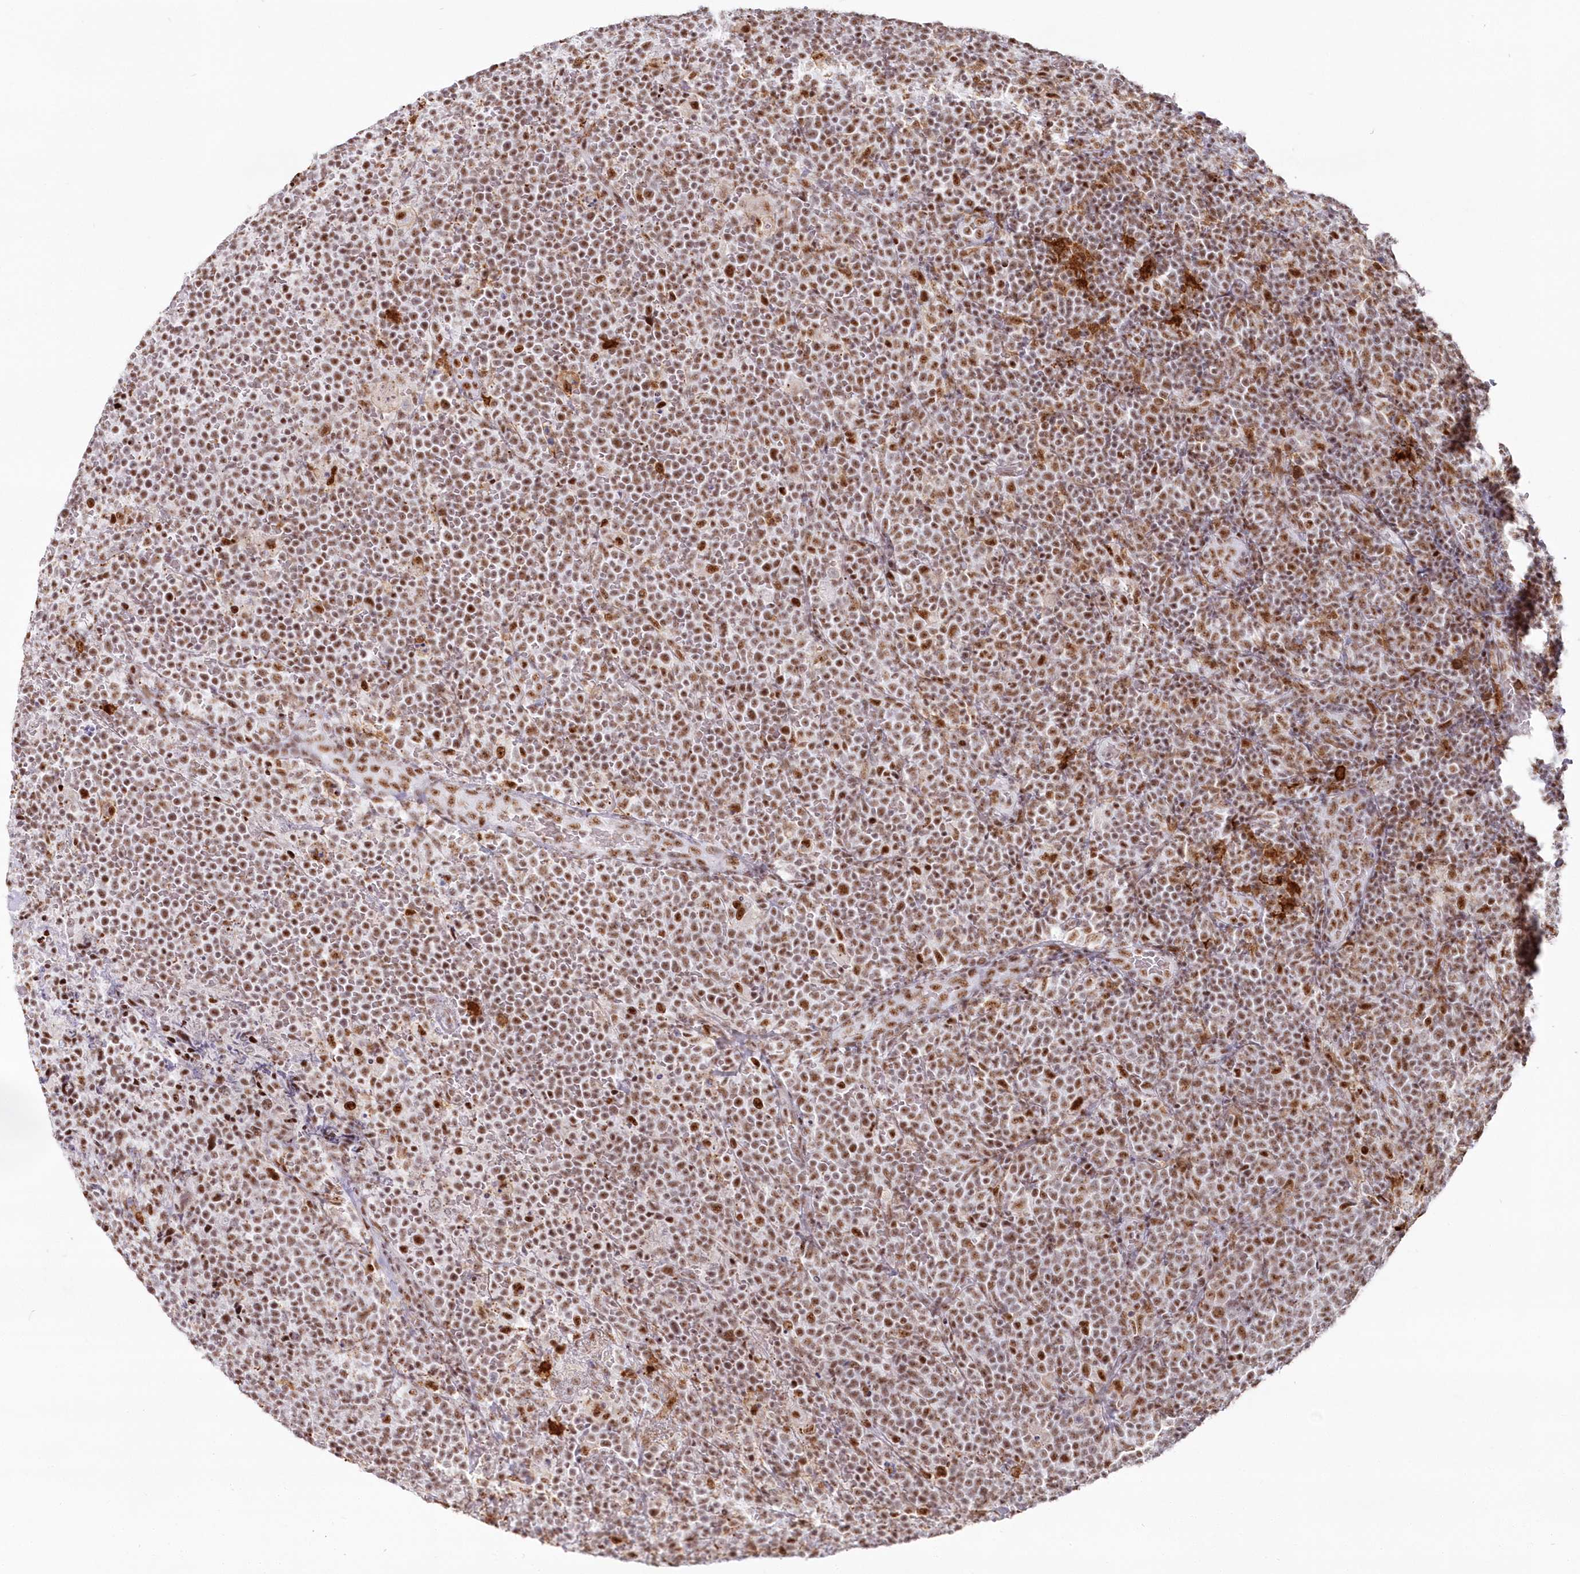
{"staining": {"intensity": "moderate", "quantity": ">75%", "location": "nuclear"}, "tissue": "lymphoma", "cell_type": "Tumor cells", "image_type": "cancer", "snomed": [{"axis": "morphology", "description": "Malignant lymphoma, non-Hodgkin's type, High grade"}, {"axis": "topography", "description": "Lymph node"}], "caption": "Protein staining of malignant lymphoma, non-Hodgkin's type (high-grade) tissue reveals moderate nuclear expression in approximately >75% of tumor cells.", "gene": "DDX46", "patient": {"sex": "male", "age": 61}}